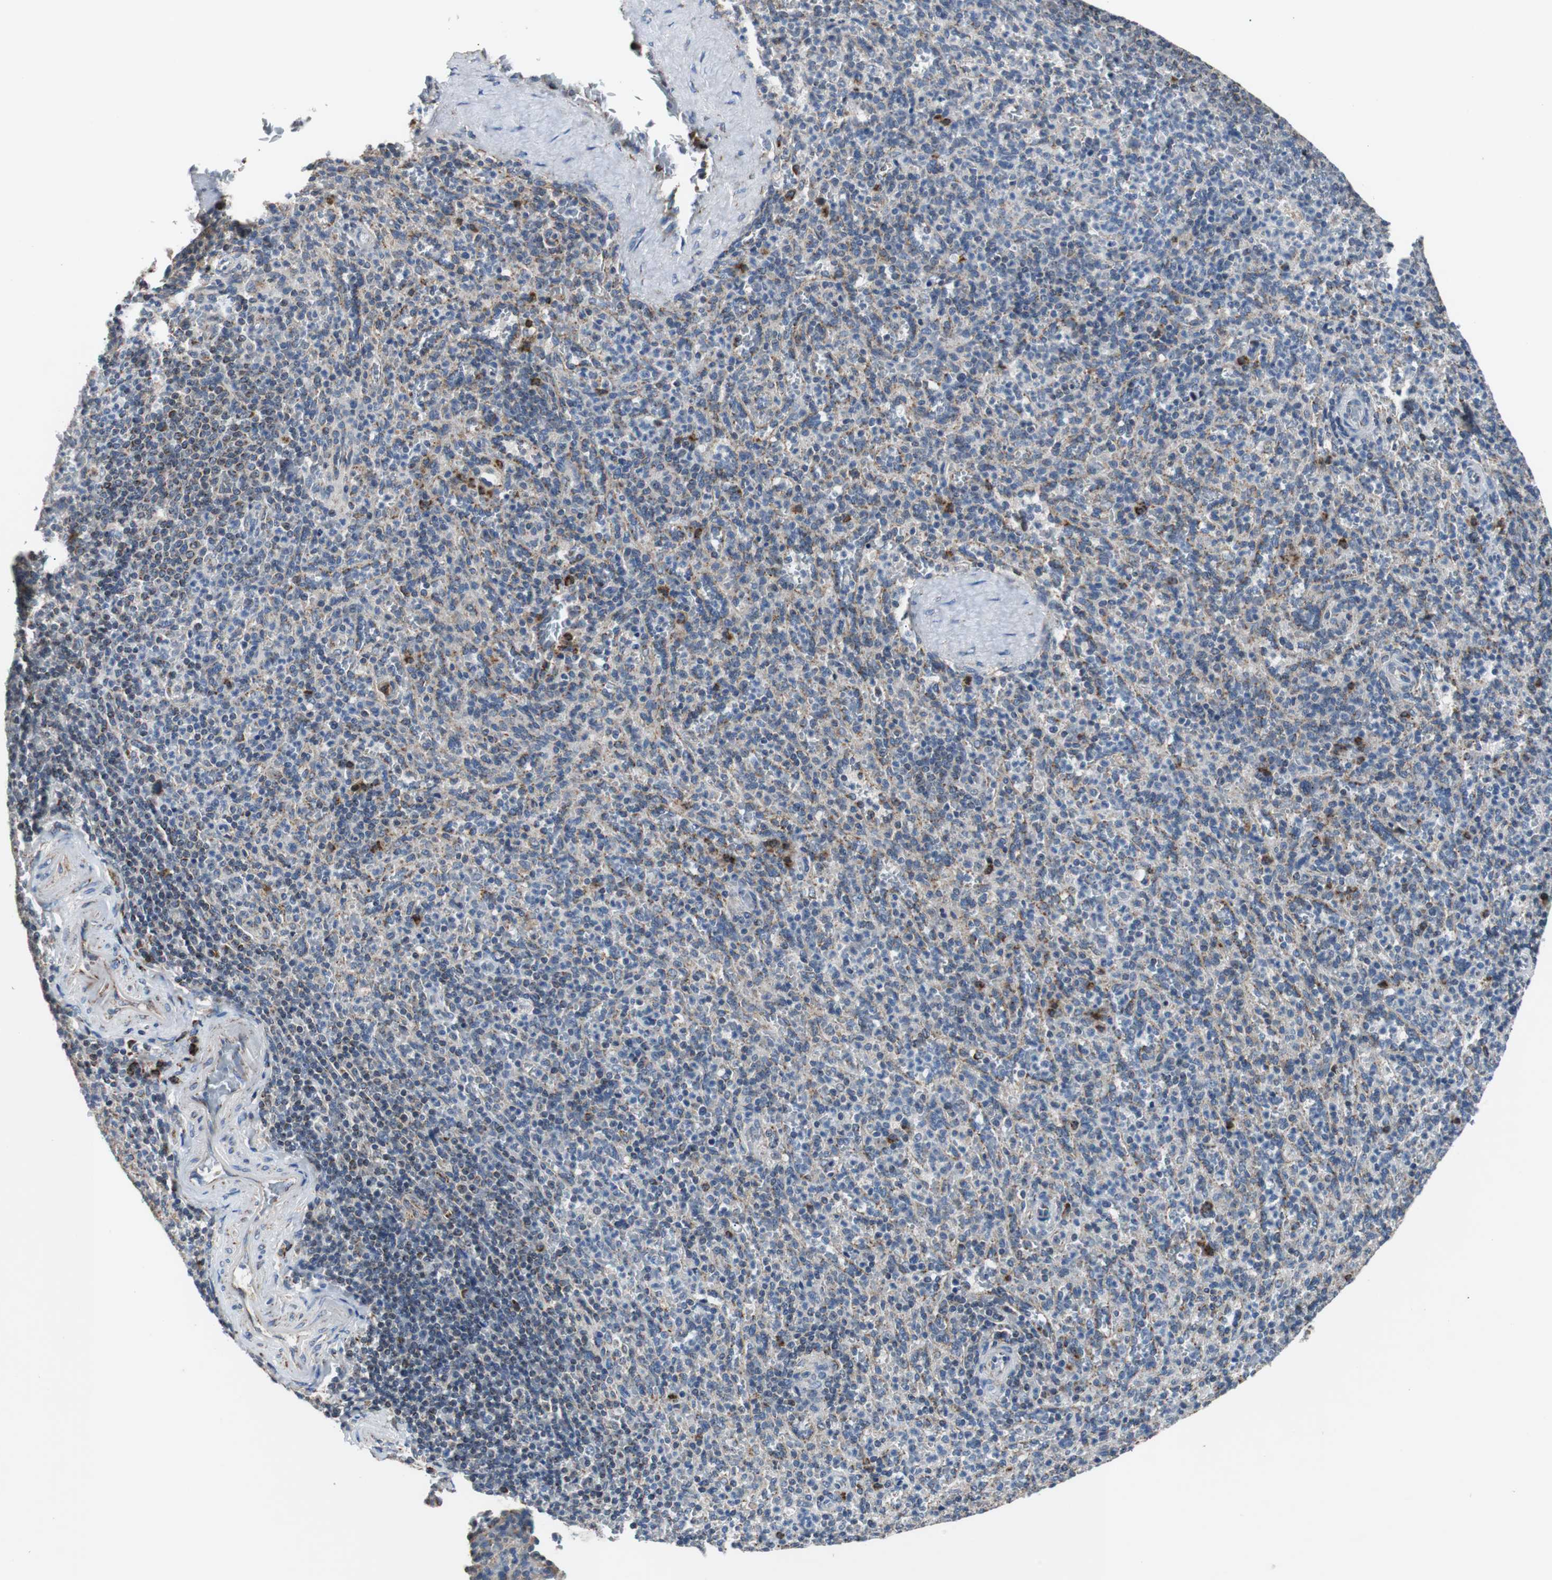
{"staining": {"intensity": "moderate", "quantity": "25%-75%", "location": "cytoplasmic/membranous"}, "tissue": "spleen", "cell_type": "Cells in red pulp", "image_type": "normal", "snomed": [{"axis": "morphology", "description": "Normal tissue, NOS"}, {"axis": "topography", "description": "Spleen"}], "caption": "This micrograph displays immunohistochemistry staining of unremarkable human spleen, with medium moderate cytoplasmic/membranous positivity in approximately 25%-75% of cells in red pulp.", "gene": "PITRM1", "patient": {"sex": "male", "age": 36}}